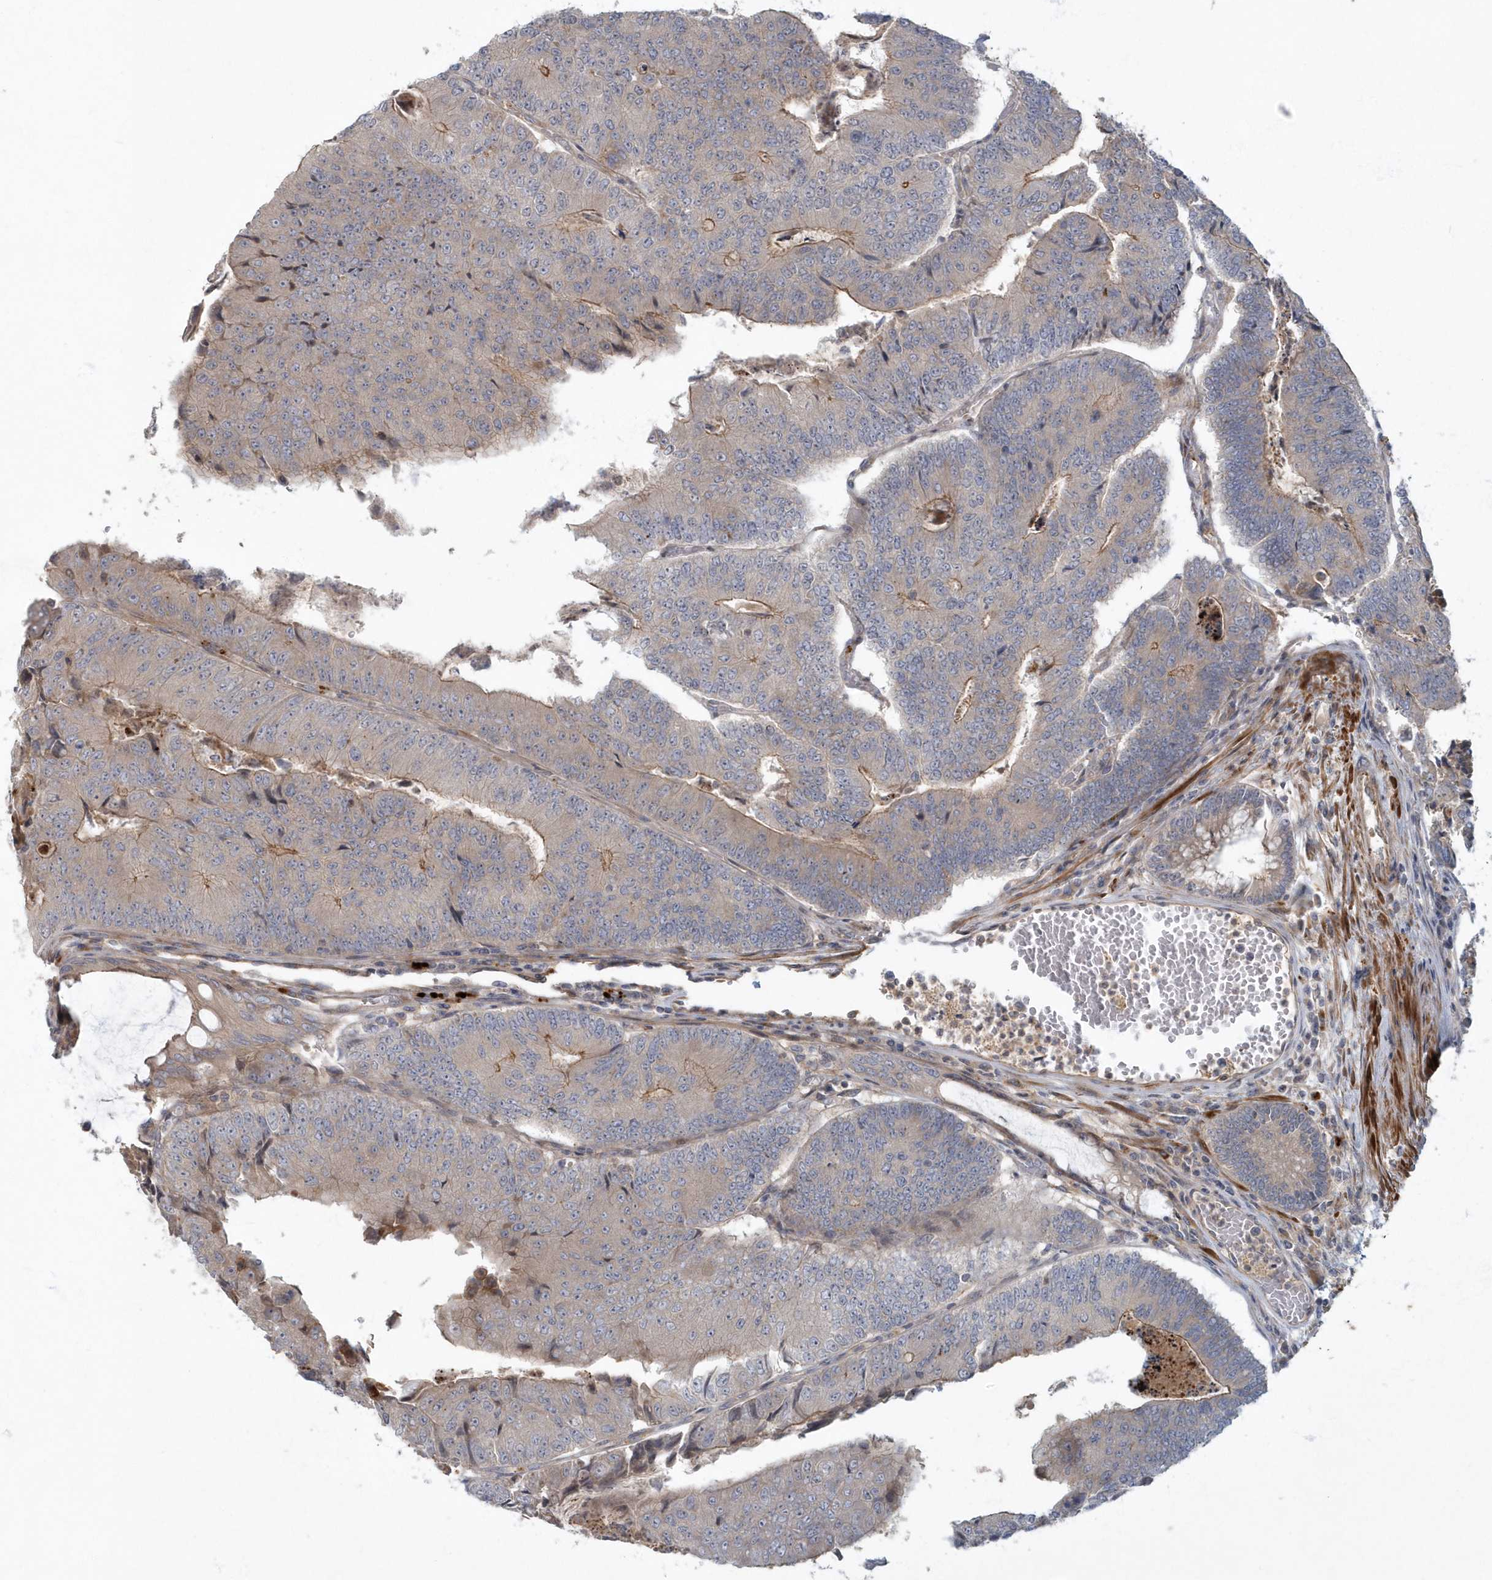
{"staining": {"intensity": "weak", "quantity": "25%-75%", "location": "cytoplasmic/membranous"}, "tissue": "colorectal cancer", "cell_type": "Tumor cells", "image_type": "cancer", "snomed": [{"axis": "morphology", "description": "Adenocarcinoma, NOS"}, {"axis": "topography", "description": "Colon"}], "caption": "This photomicrograph exhibits IHC staining of human colorectal cancer, with low weak cytoplasmic/membranous staining in about 25%-75% of tumor cells.", "gene": "ARHGEF38", "patient": {"sex": "female", "age": 67}}